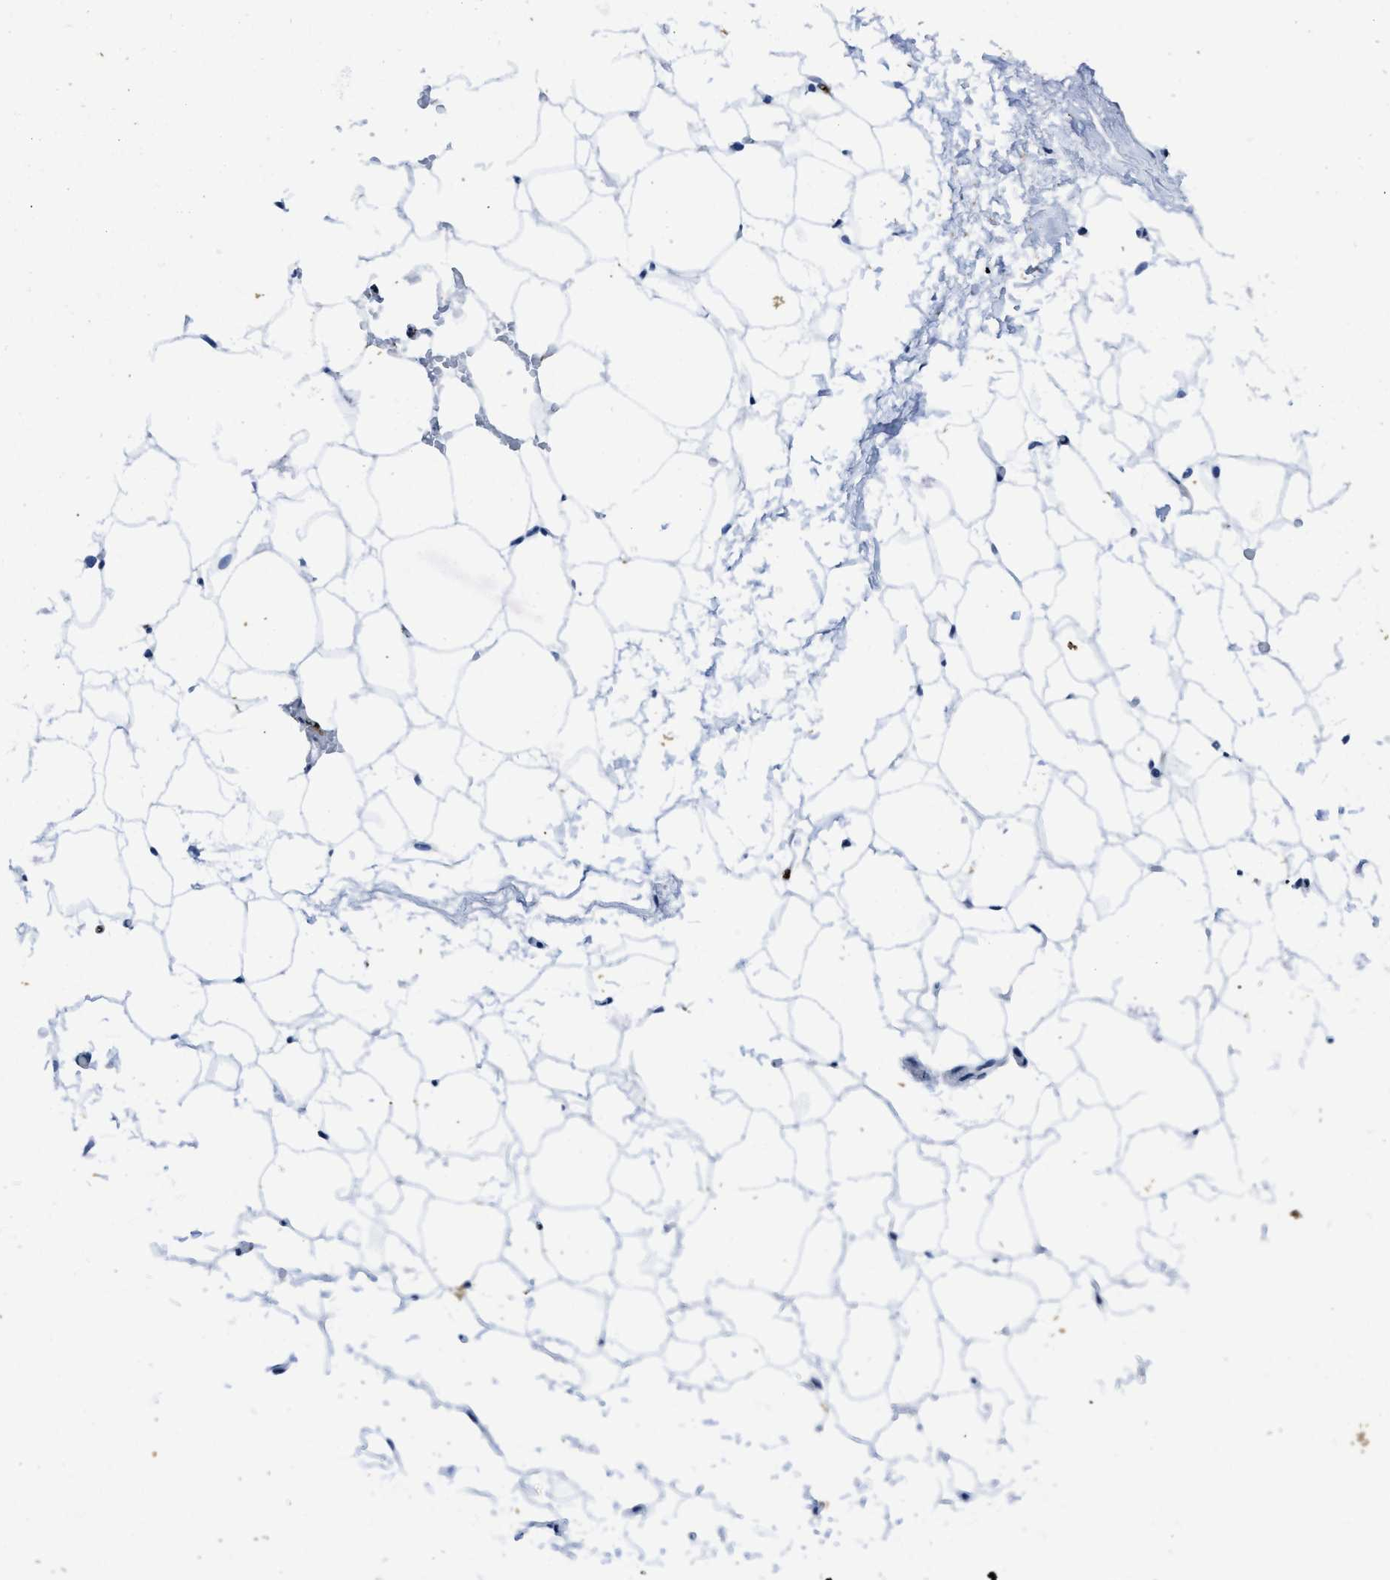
{"staining": {"intensity": "weak", "quantity": "<25%", "location": "cytoplasmic/membranous"}, "tissue": "adipose tissue", "cell_type": "Adipocytes", "image_type": "normal", "snomed": [{"axis": "morphology", "description": "Normal tissue, NOS"}, {"axis": "topography", "description": "Breast"}, {"axis": "topography", "description": "Soft tissue"}], "caption": "A histopathology image of adipose tissue stained for a protein displays no brown staining in adipocytes. The staining was performed using DAB to visualize the protein expression in brown, while the nuclei were stained in blue with hematoxylin (Magnification: 20x).", "gene": "ITGA2B", "patient": {"sex": "female", "age": 75}}